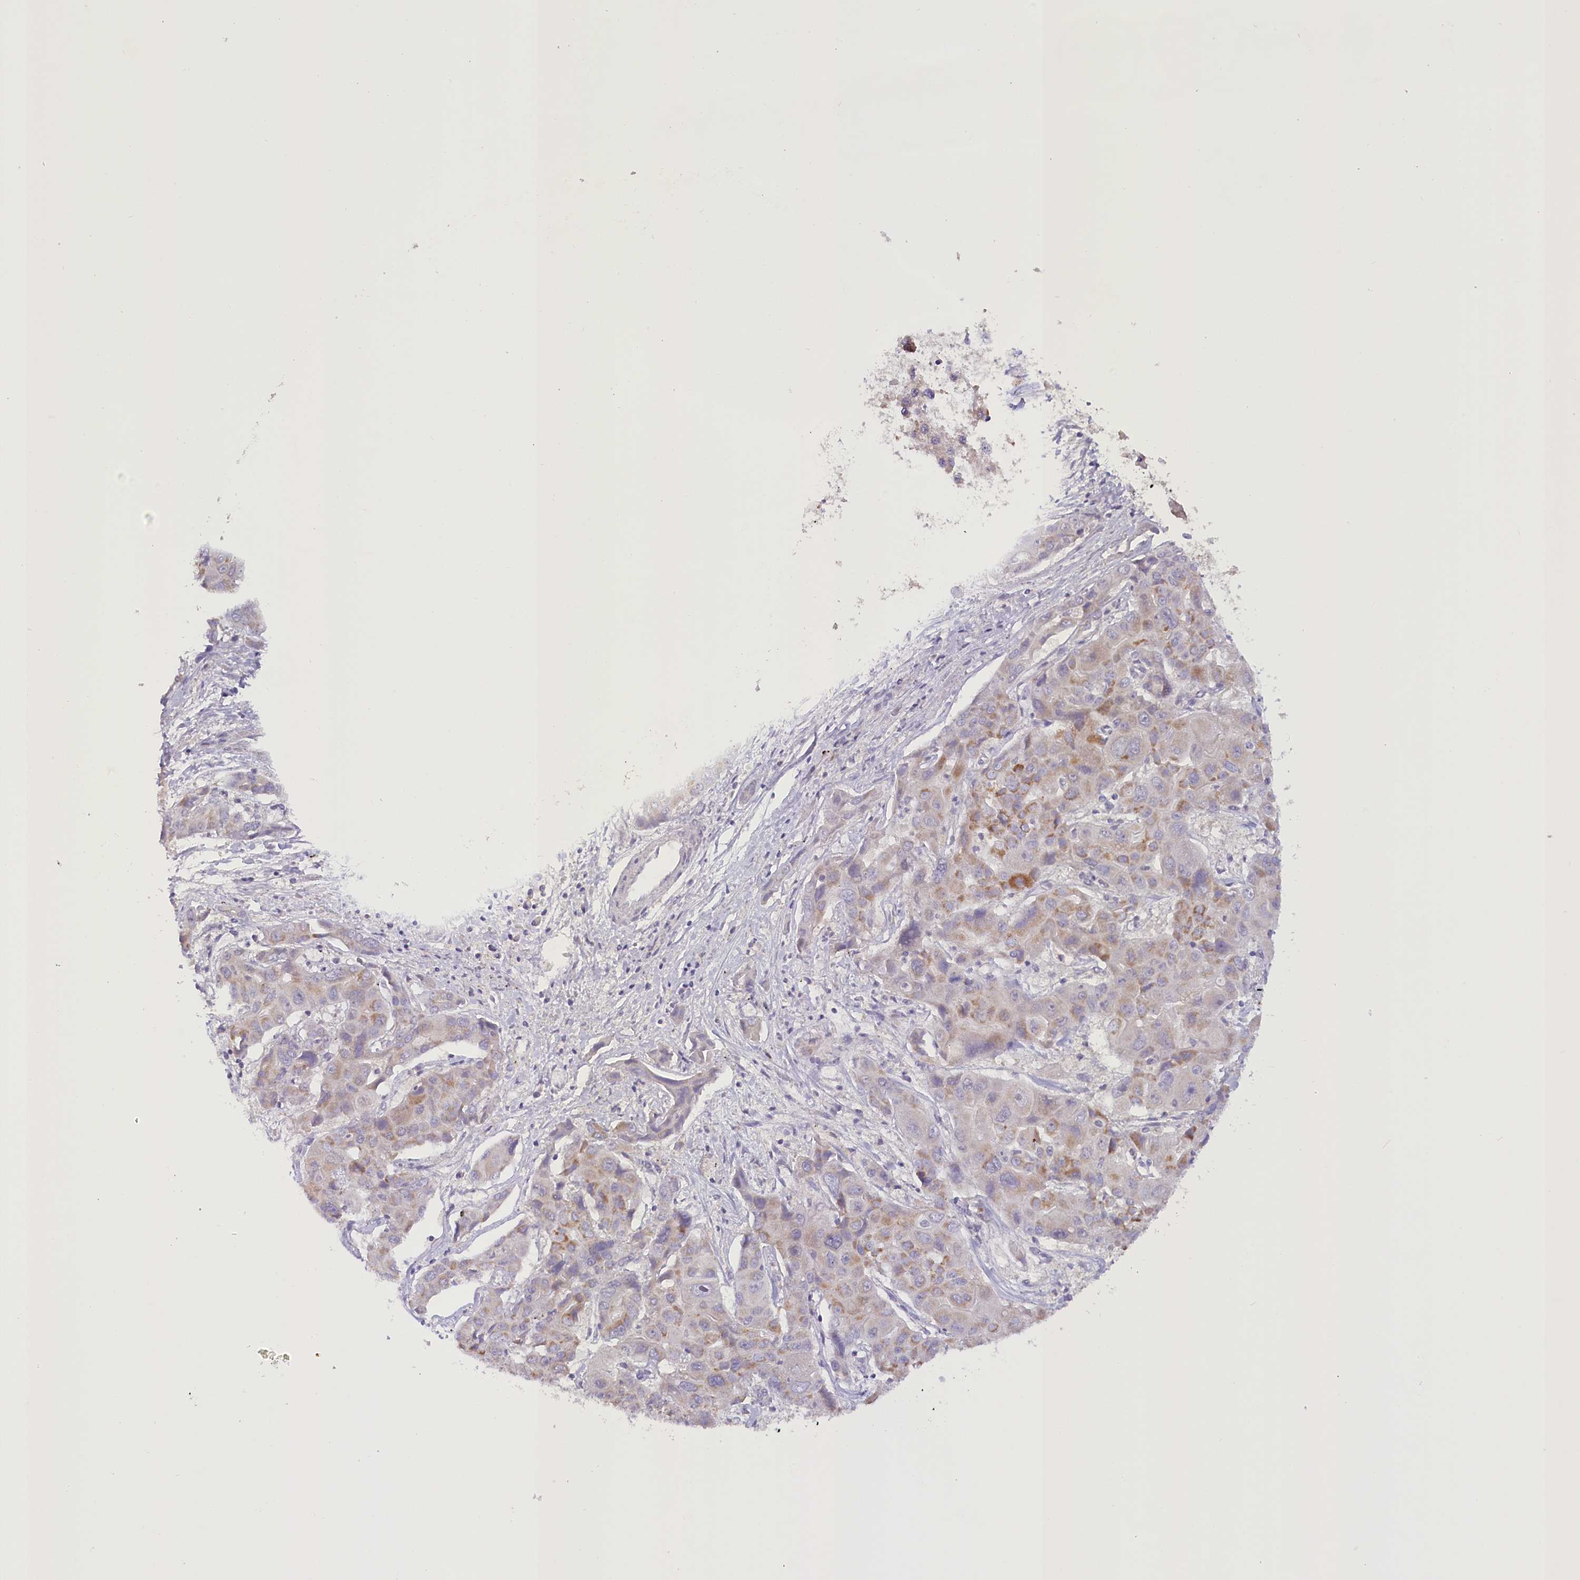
{"staining": {"intensity": "moderate", "quantity": "<25%", "location": "cytoplasmic/membranous"}, "tissue": "liver cancer", "cell_type": "Tumor cells", "image_type": "cancer", "snomed": [{"axis": "morphology", "description": "Cholangiocarcinoma"}, {"axis": "topography", "description": "Liver"}], "caption": "IHC image of human cholangiocarcinoma (liver) stained for a protein (brown), which demonstrates low levels of moderate cytoplasmic/membranous staining in about <25% of tumor cells.", "gene": "DCUN1D1", "patient": {"sex": "male", "age": 67}}